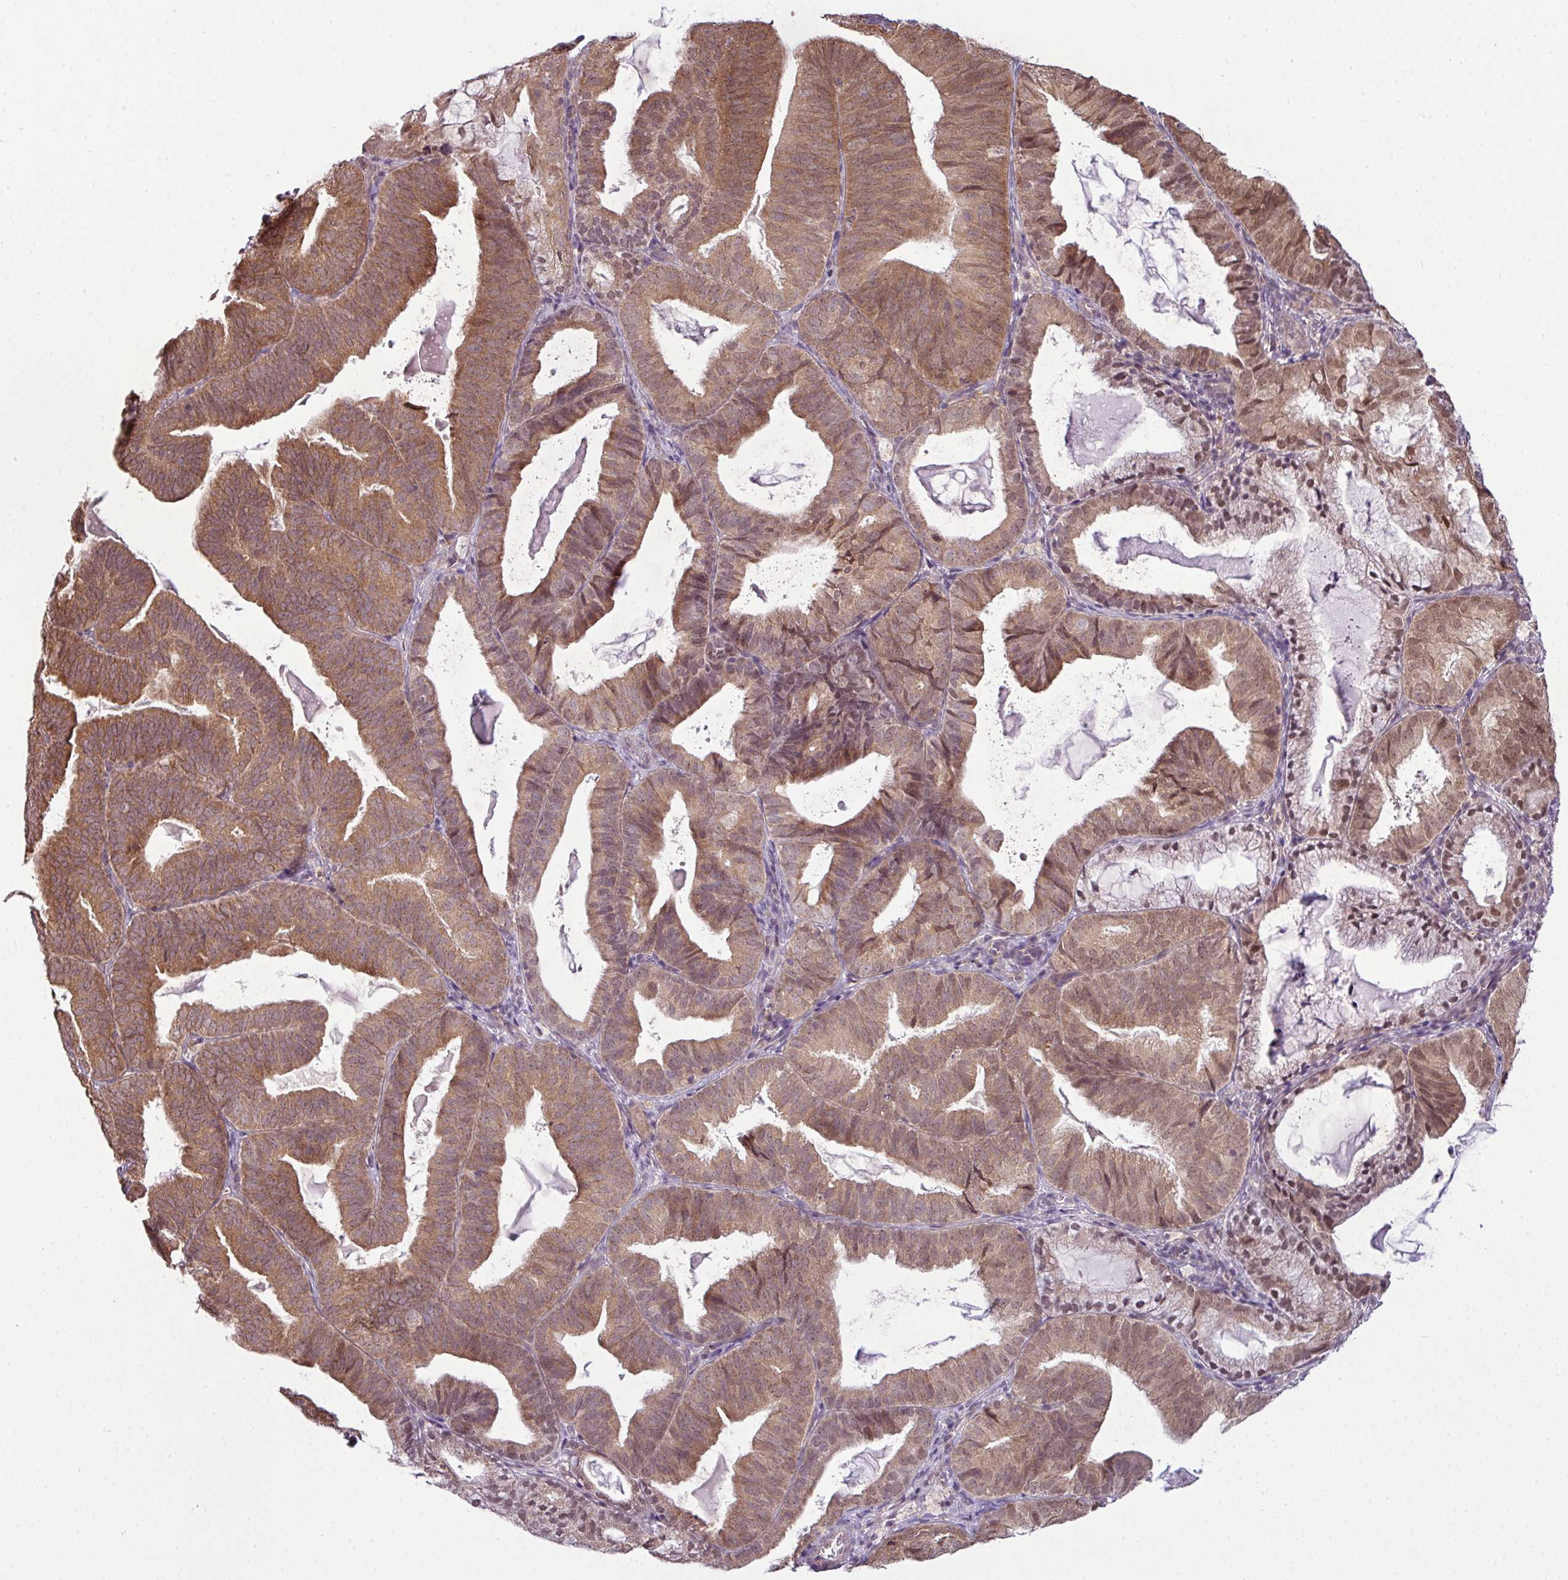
{"staining": {"intensity": "moderate", "quantity": ">75%", "location": "cytoplasmic/membranous,nuclear"}, "tissue": "endometrial cancer", "cell_type": "Tumor cells", "image_type": "cancer", "snomed": [{"axis": "morphology", "description": "Adenocarcinoma, NOS"}, {"axis": "topography", "description": "Endometrium"}], "caption": "Brown immunohistochemical staining in human endometrial cancer reveals moderate cytoplasmic/membranous and nuclear positivity in approximately >75% of tumor cells.", "gene": "DERPC", "patient": {"sex": "female", "age": 80}}